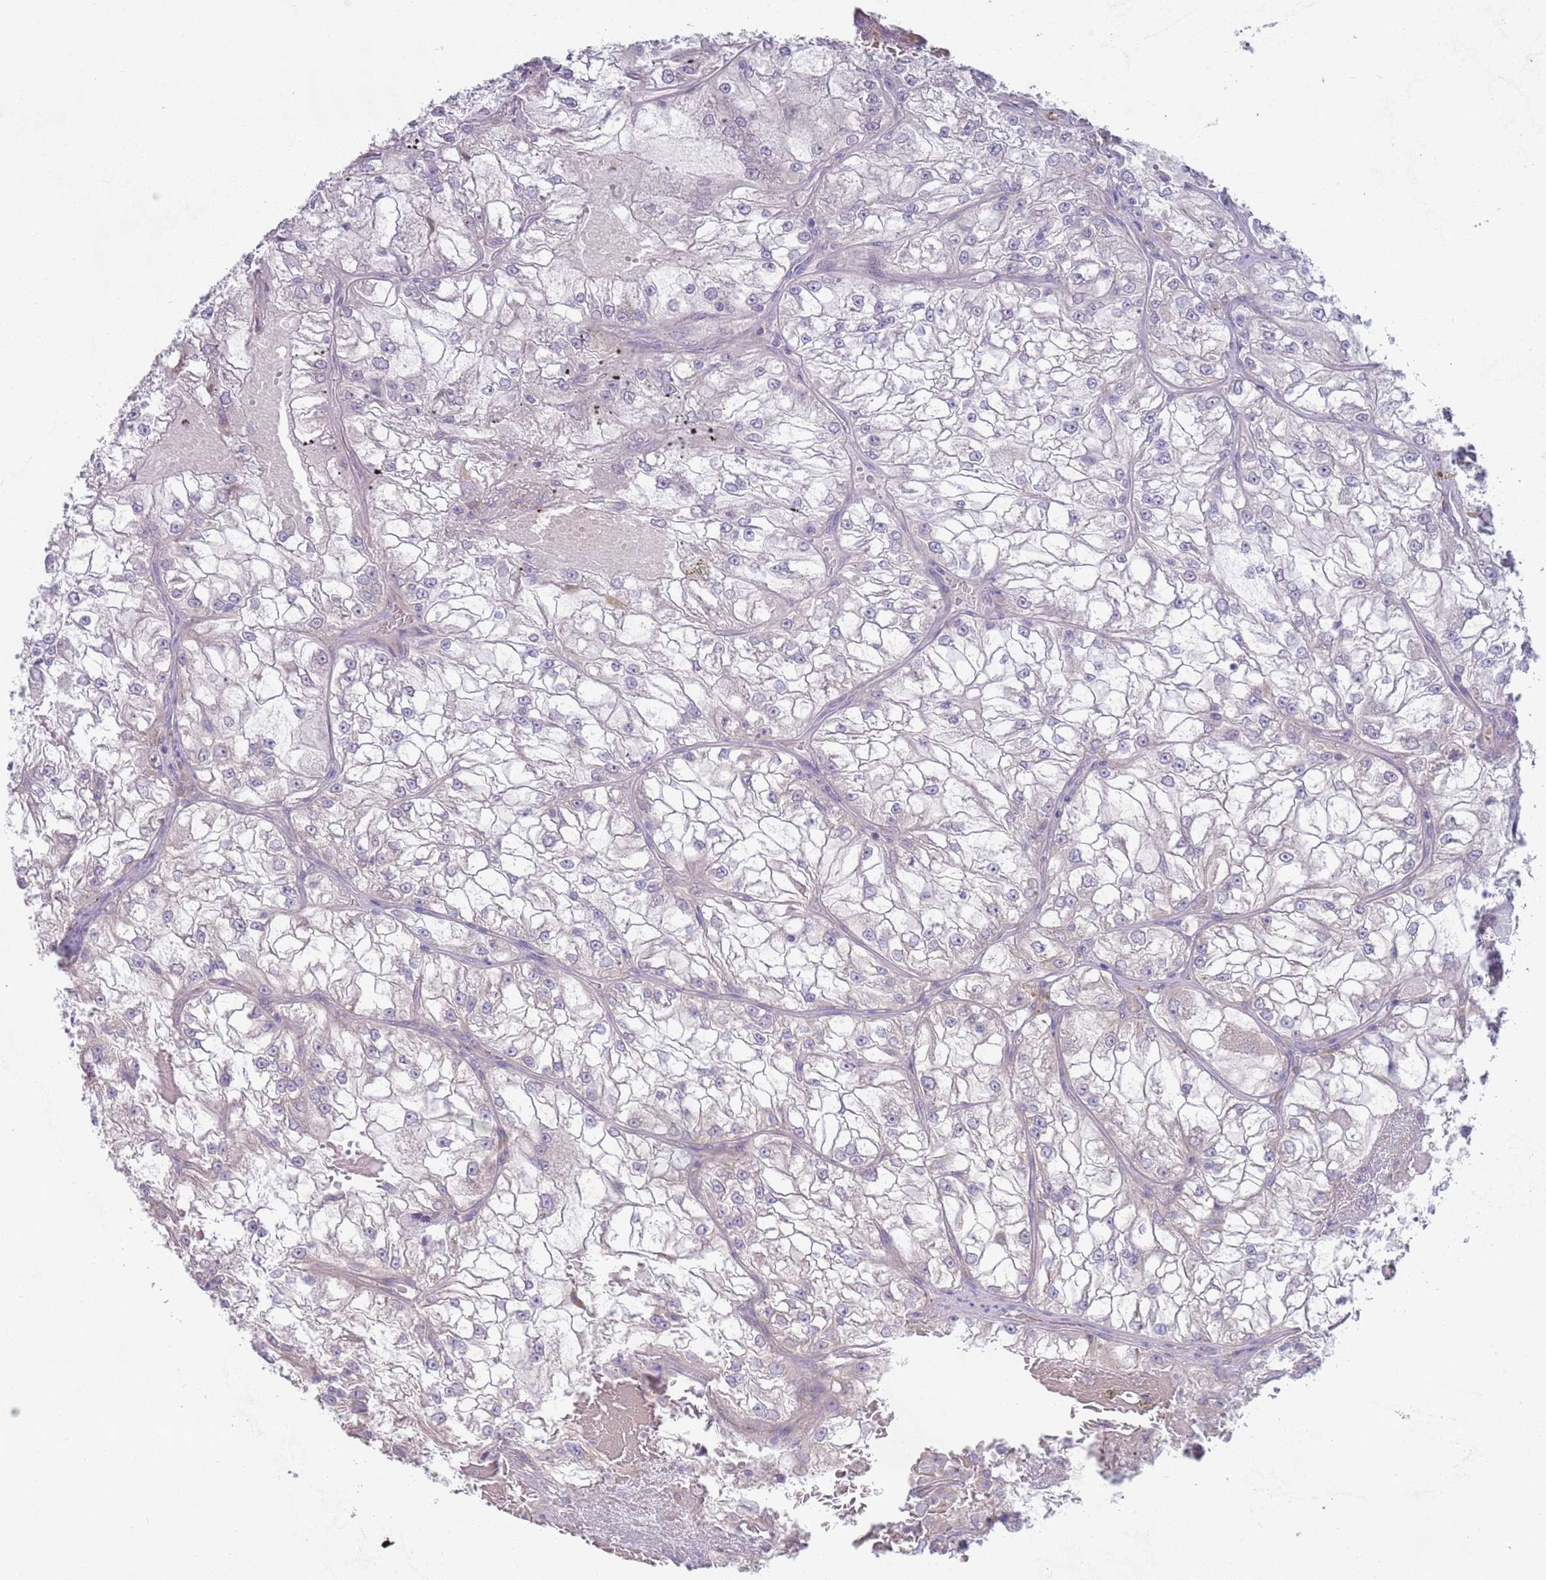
{"staining": {"intensity": "negative", "quantity": "none", "location": "none"}, "tissue": "renal cancer", "cell_type": "Tumor cells", "image_type": "cancer", "snomed": [{"axis": "morphology", "description": "Adenocarcinoma, NOS"}, {"axis": "topography", "description": "Kidney"}], "caption": "Tumor cells show no significant staining in adenocarcinoma (renal). (Stains: DAB (3,3'-diaminobenzidine) immunohistochemistry (IHC) with hematoxylin counter stain, Microscopy: brightfield microscopy at high magnification).", "gene": "LTB", "patient": {"sex": "female", "age": 72}}